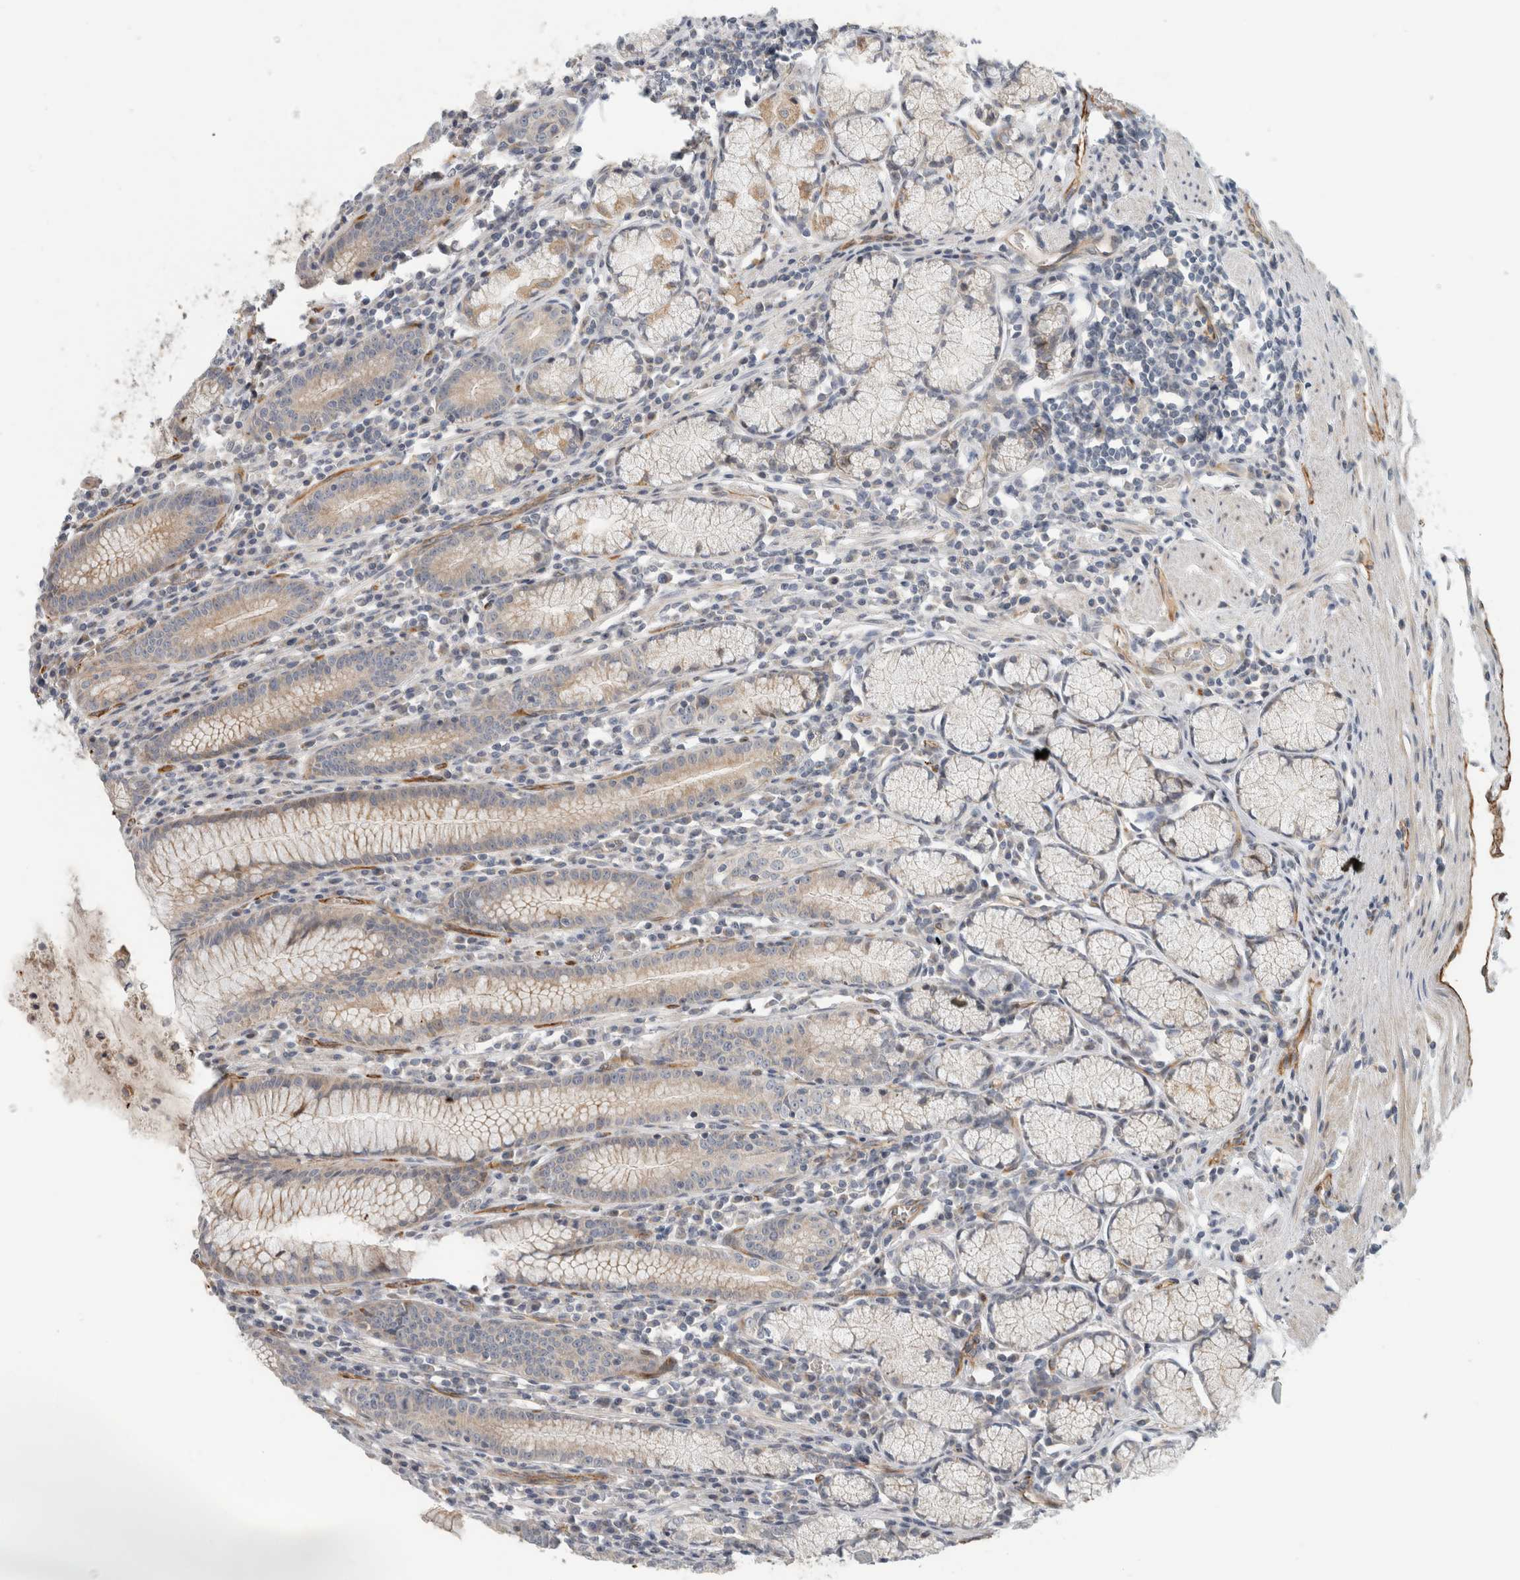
{"staining": {"intensity": "moderate", "quantity": "25%-75%", "location": "cytoplasmic/membranous"}, "tissue": "stomach", "cell_type": "Glandular cells", "image_type": "normal", "snomed": [{"axis": "morphology", "description": "Normal tissue, NOS"}, {"axis": "topography", "description": "Stomach"}], "caption": "Benign stomach exhibits moderate cytoplasmic/membranous positivity in about 25%-75% of glandular cells, visualized by immunohistochemistry. The protein of interest is stained brown, and the nuclei are stained in blue (DAB (3,3'-diaminobenzidine) IHC with brightfield microscopy, high magnification).", "gene": "KPNA5", "patient": {"sex": "male", "age": 55}}